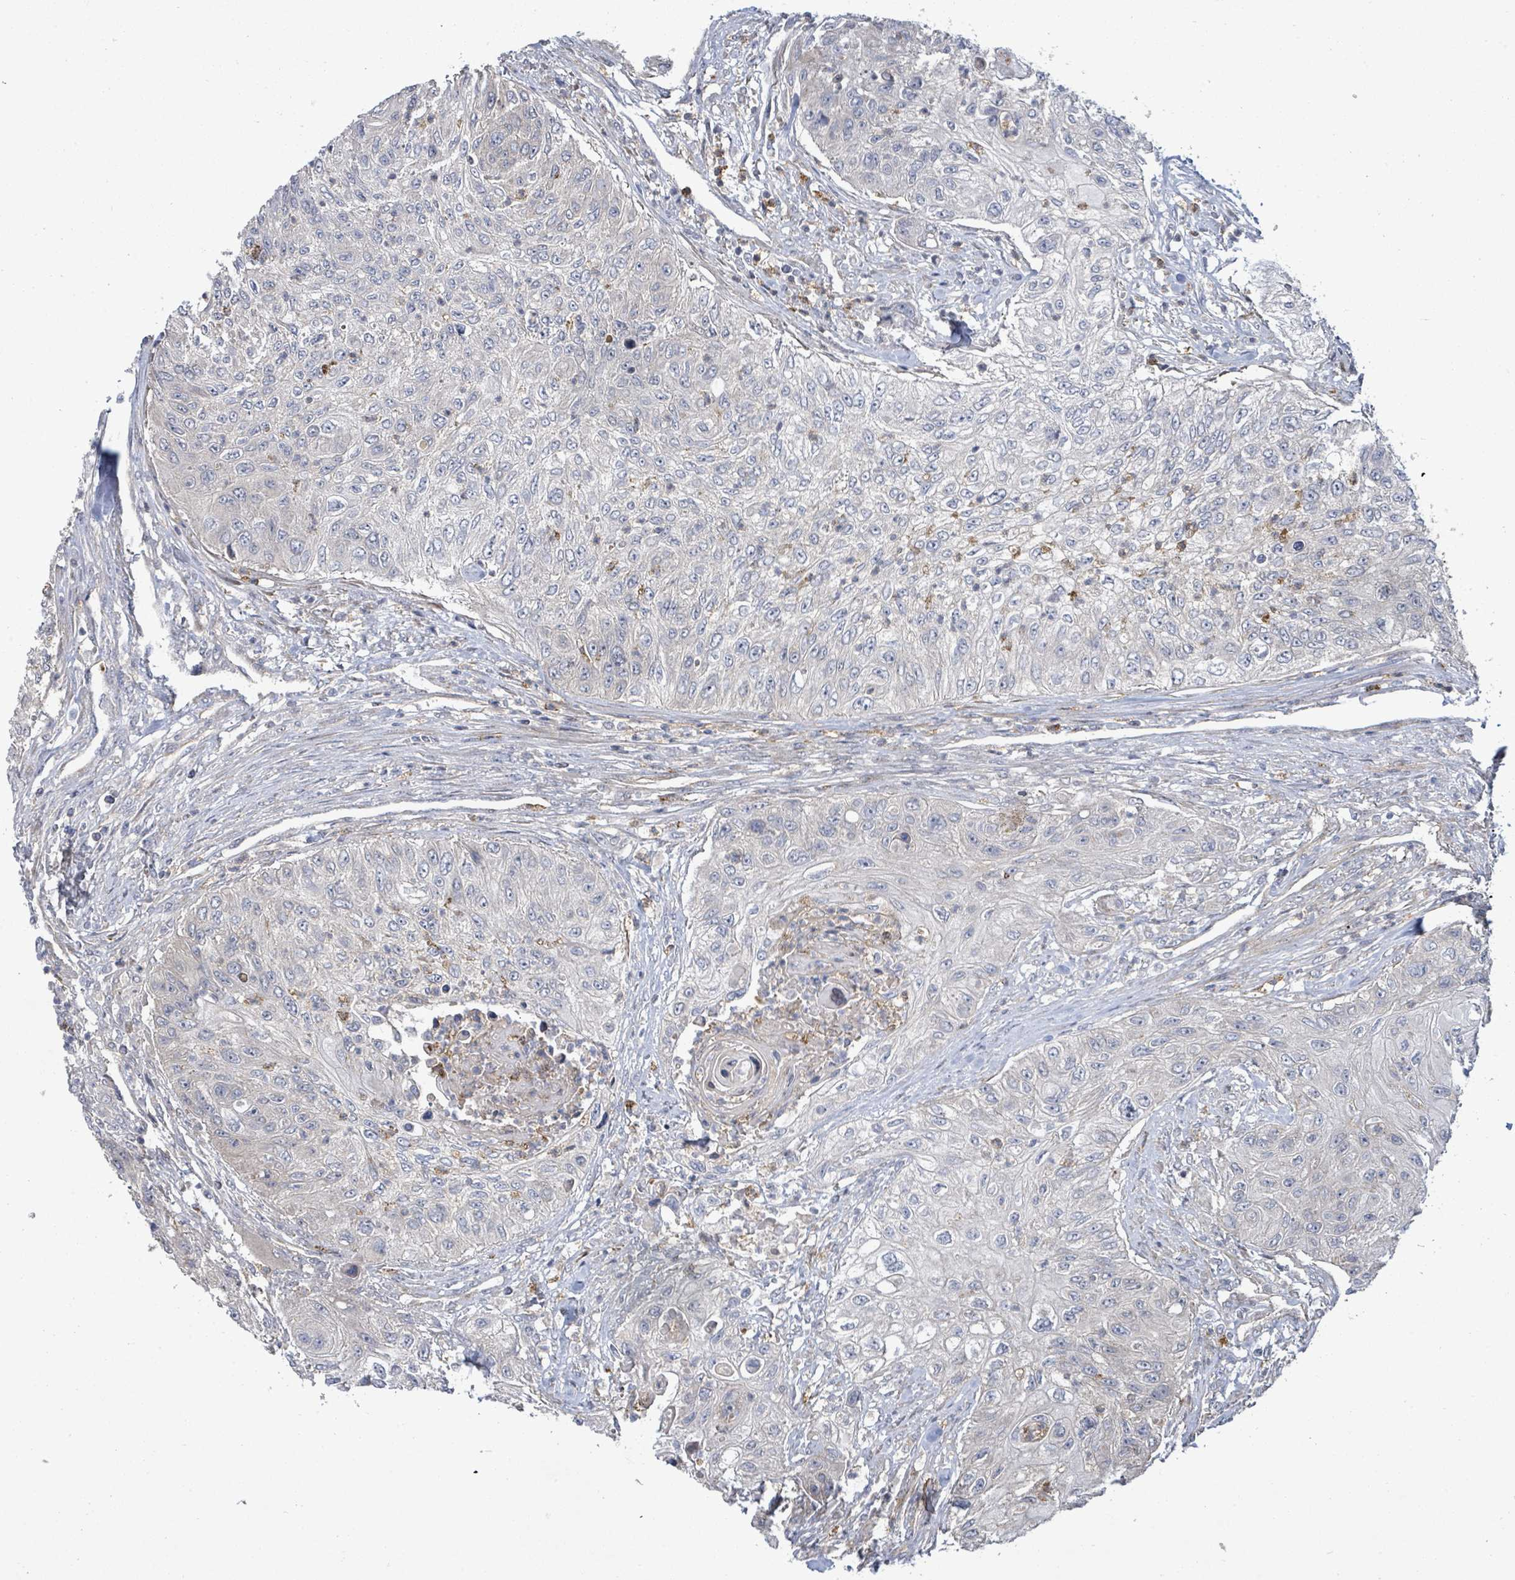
{"staining": {"intensity": "negative", "quantity": "none", "location": "none"}, "tissue": "urothelial cancer", "cell_type": "Tumor cells", "image_type": "cancer", "snomed": [{"axis": "morphology", "description": "Urothelial carcinoma, High grade"}, {"axis": "topography", "description": "Urinary bladder"}], "caption": "This histopathology image is of urothelial cancer stained with immunohistochemistry to label a protein in brown with the nuclei are counter-stained blue. There is no staining in tumor cells.", "gene": "KBTBD11", "patient": {"sex": "female", "age": 60}}